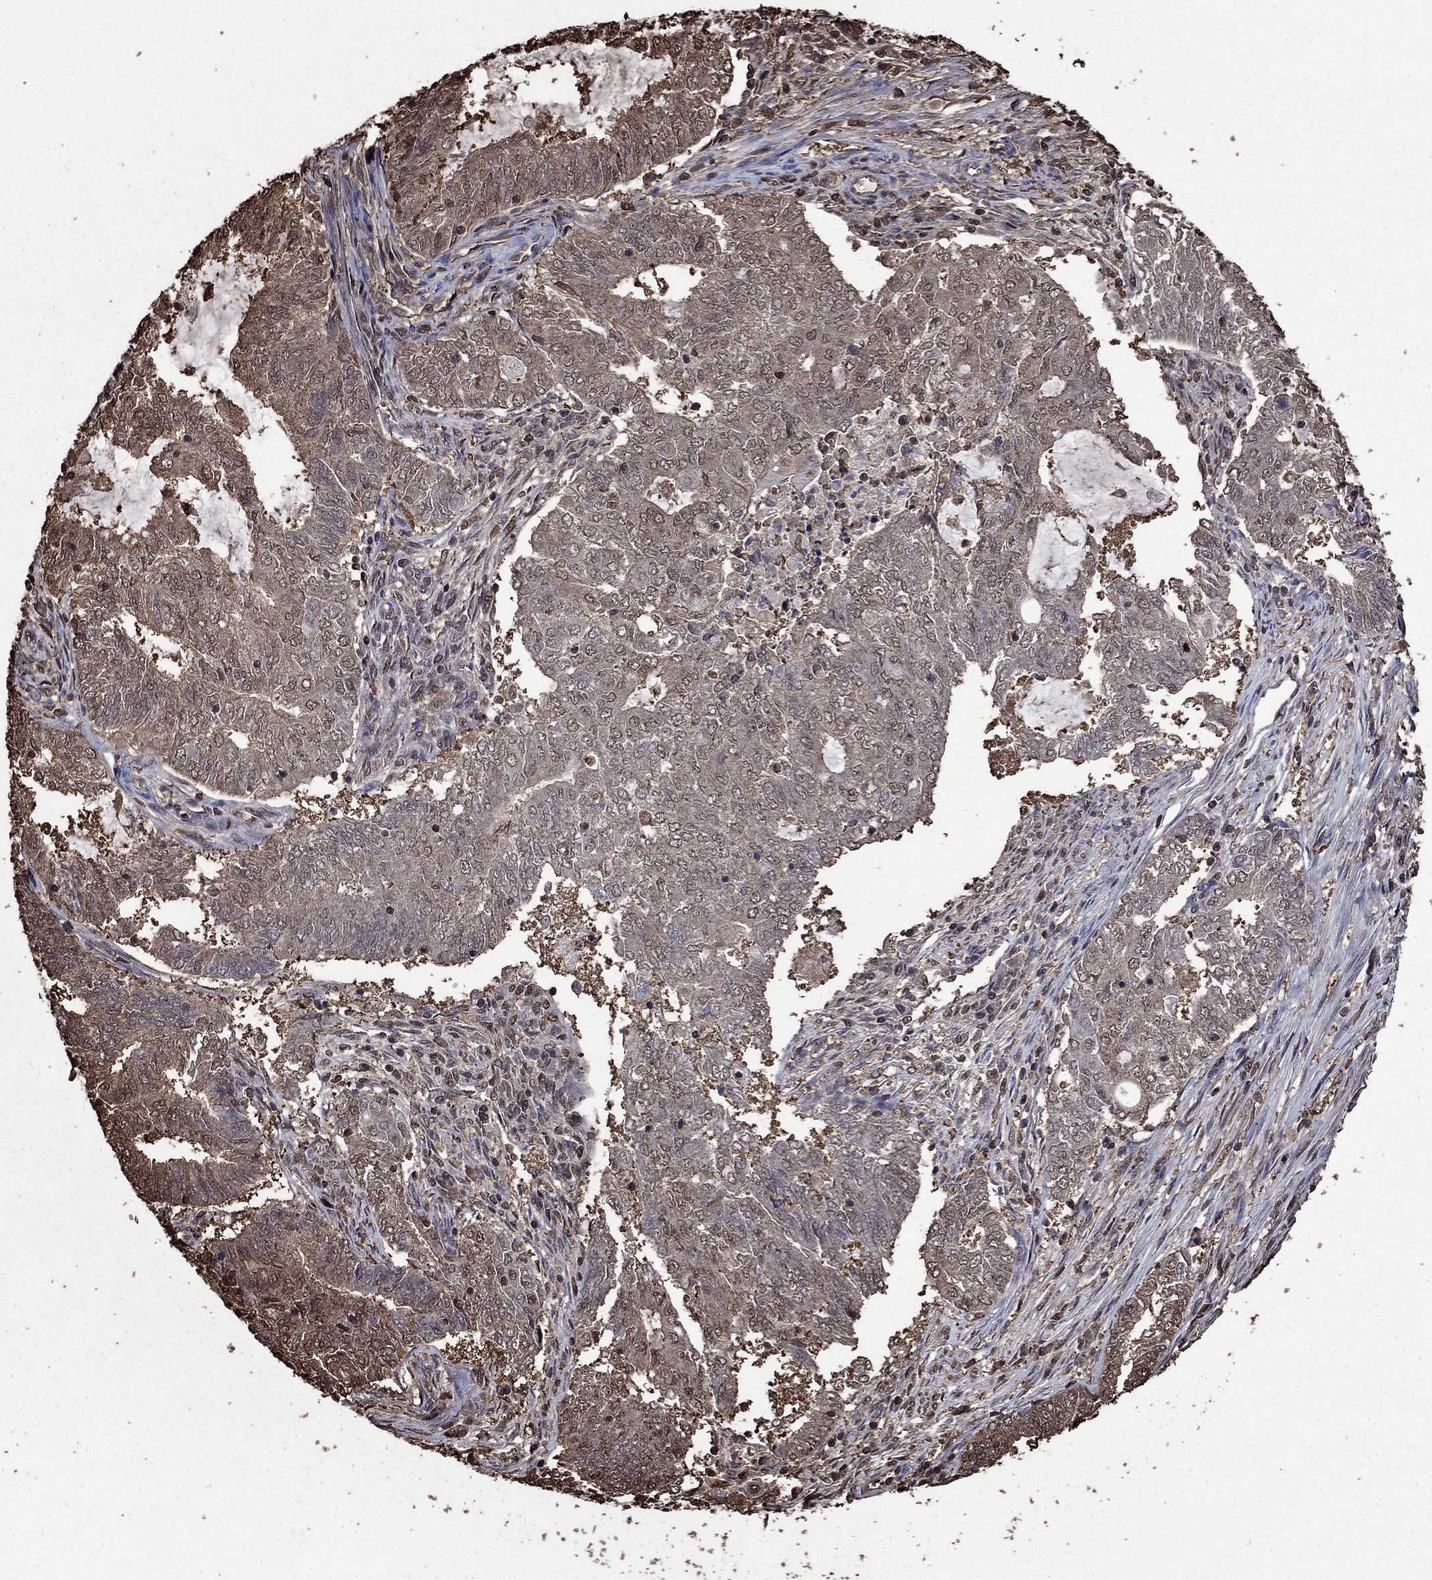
{"staining": {"intensity": "weak", "quantity": "<25%", "location": "cytoplasmic/membranous"}, "tissue": "endometrial cancer", "cell_type": "Tumor cells", "image_type": "cancer", "snomed": [{"axis": "morphology", "description": "Adenocarcinoma, NOS"}, {"axis": "topography", "description": "Endometrium"}], "caption": "DAB (3,3'-diaminobenzidine) immunohistochemical staining of adenocarcinoma (endometrial) demonstrates no significant expression in tumor cells.", "gene": "GAPDH", "patient": {"sex": "female", "age": 62}}